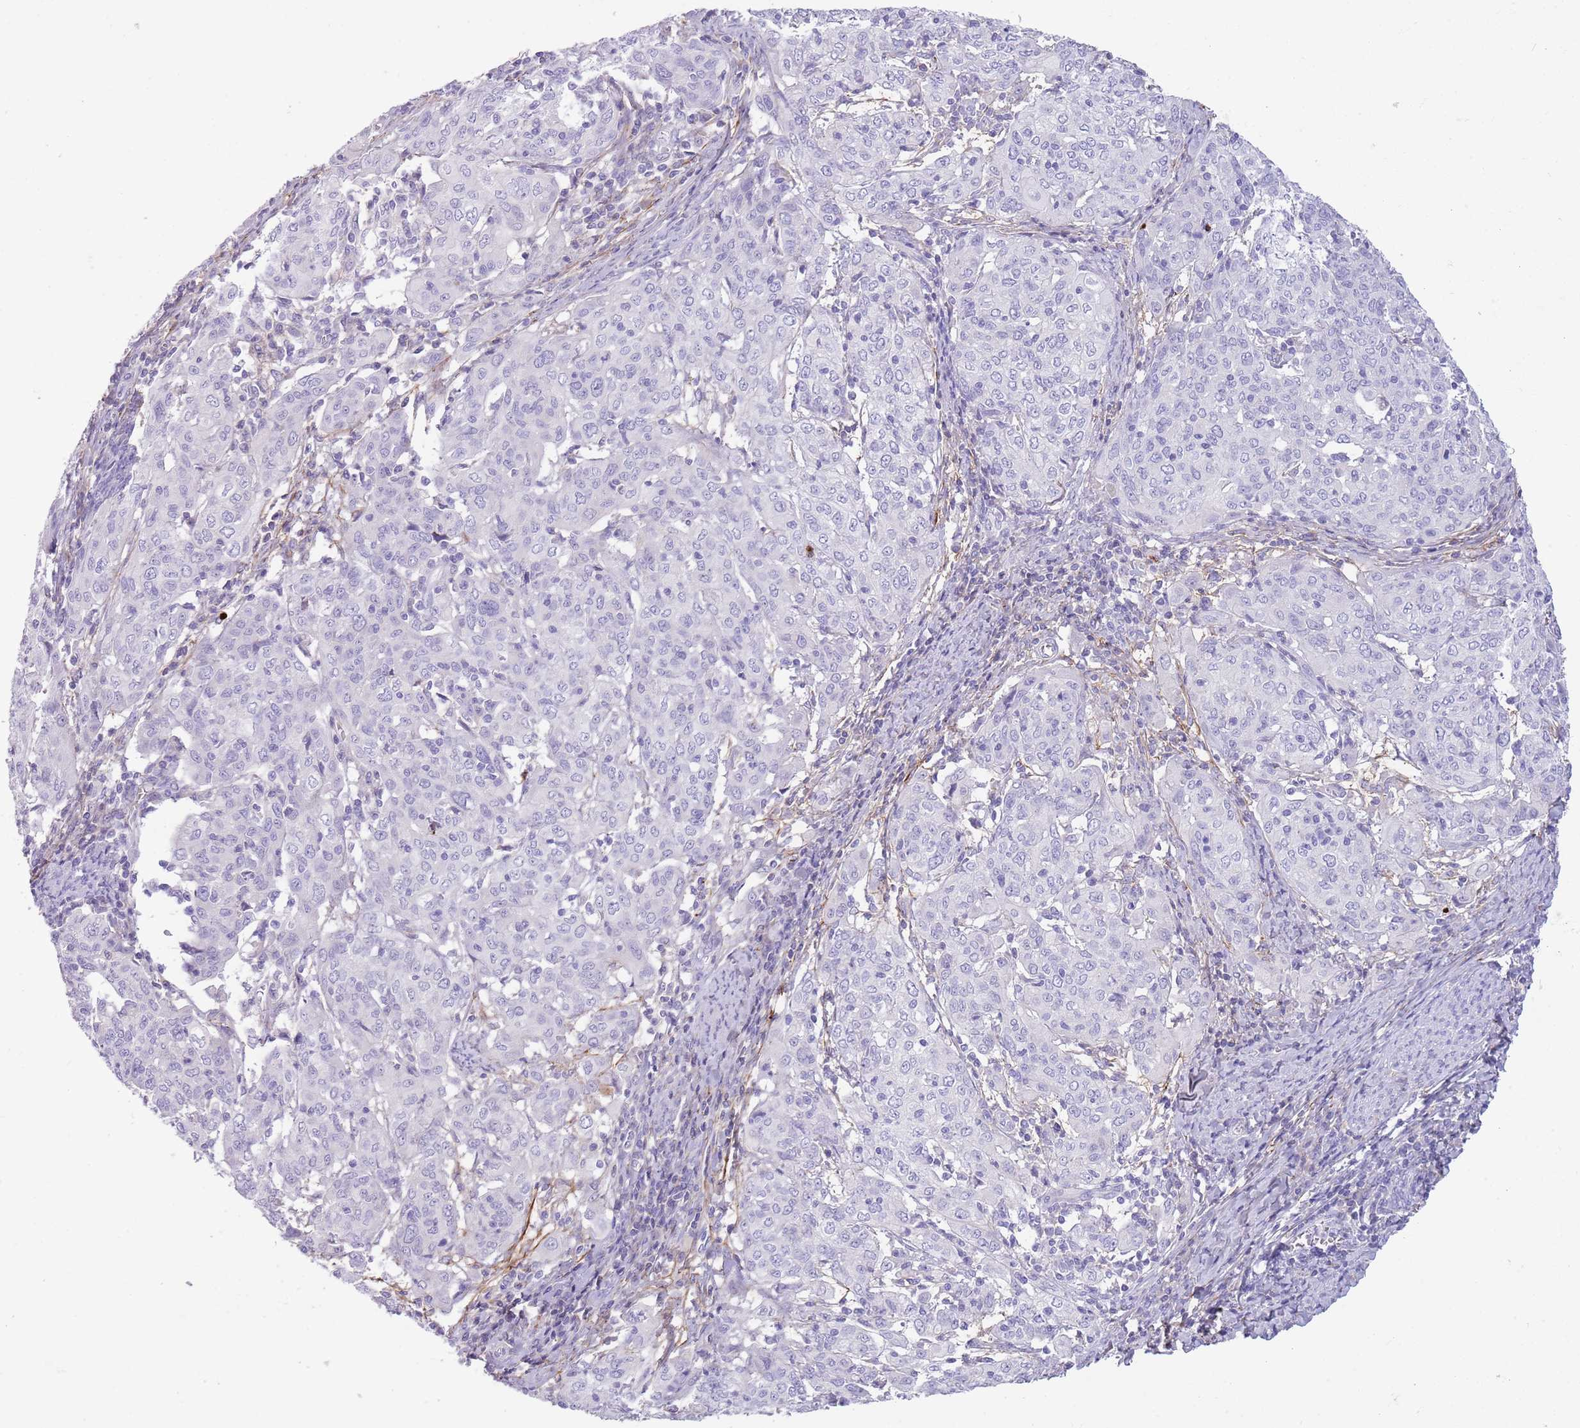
{"staining": {"intensity": "negative", "quantity": "none", "location": "none"}, "tissue": "cervical cancer", "cell_type": "Tumor cells", "image_type": "cancer", "snomed": [{"axis": "morphology", "description": "Squamous cell carcinoma, NOS"}, {"axis": "topography", "description": "Cervix"}], "caption": "Immunohistochemistry (IHC) histopathology image of squamous cell carcinoma (cervical) stained for a protein (brown), which displays no expression in tumor cells.", "gene": "LEPROTL1", "patient": {"sex": "female", "age": 67}}